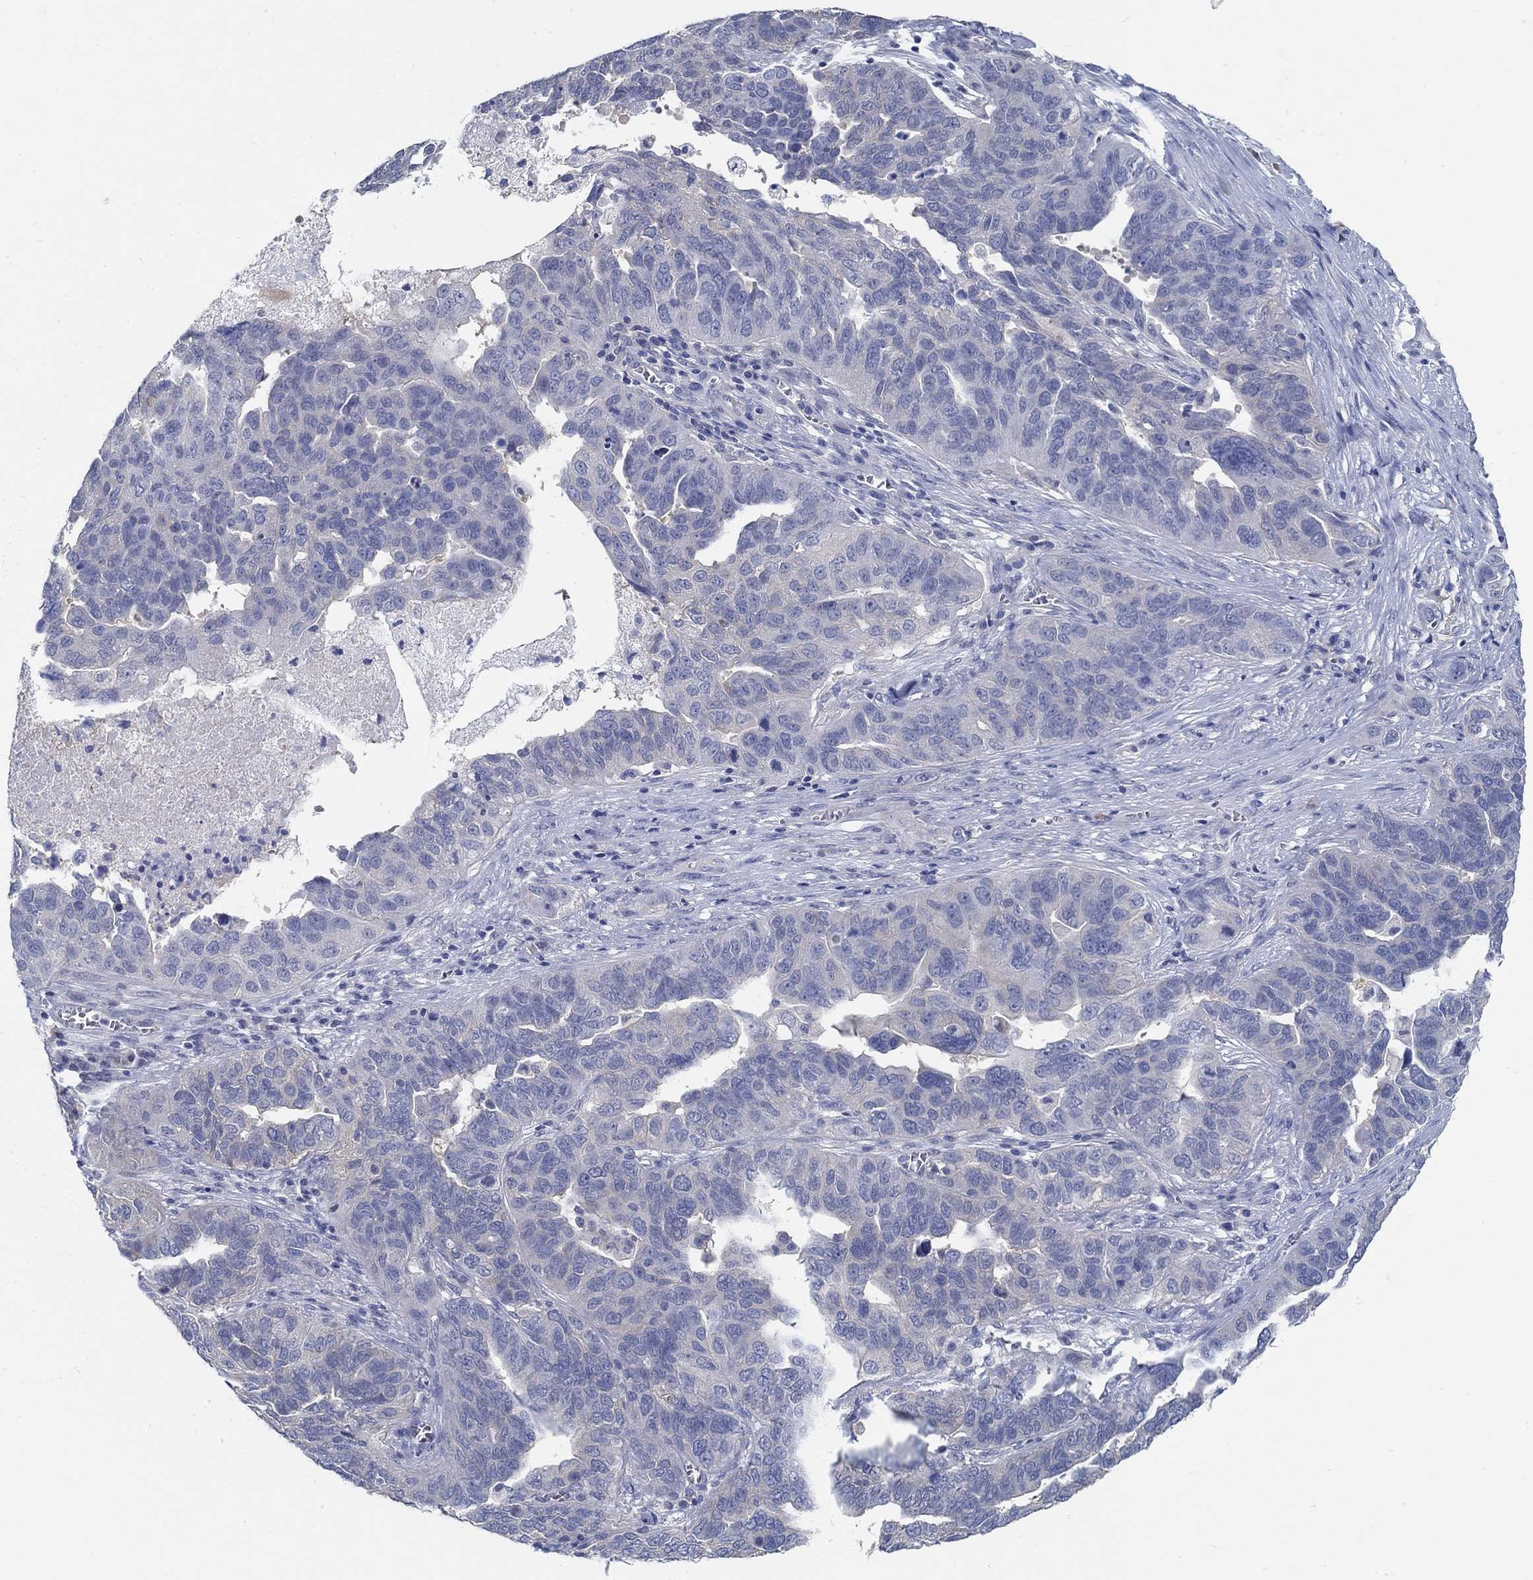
{"staining": {"intensity": "weak", "quantity": "<25%", "location": "cytoplasmic/membranous"}, "tissue": "ovarian cancer", "cell_type": "Tumor cells", "image_type": "cancer", "snomed": [{"axis": "morphology", "description": "Carcinoma, endometroid"}, {"axis": "topography", "description": "Soft tissue"}, {"axis": "topography", "description": "Ovary"}], "caption": "High magnification brightfield microscopy of endometroid carcinoma (ovarian) stained with DAB (brown) and counterstained with hematoxylin (blue): tumor cells show no significant expression.", "gene": "PCDH11X", "patient": {"sex": "female", "age": 52}}